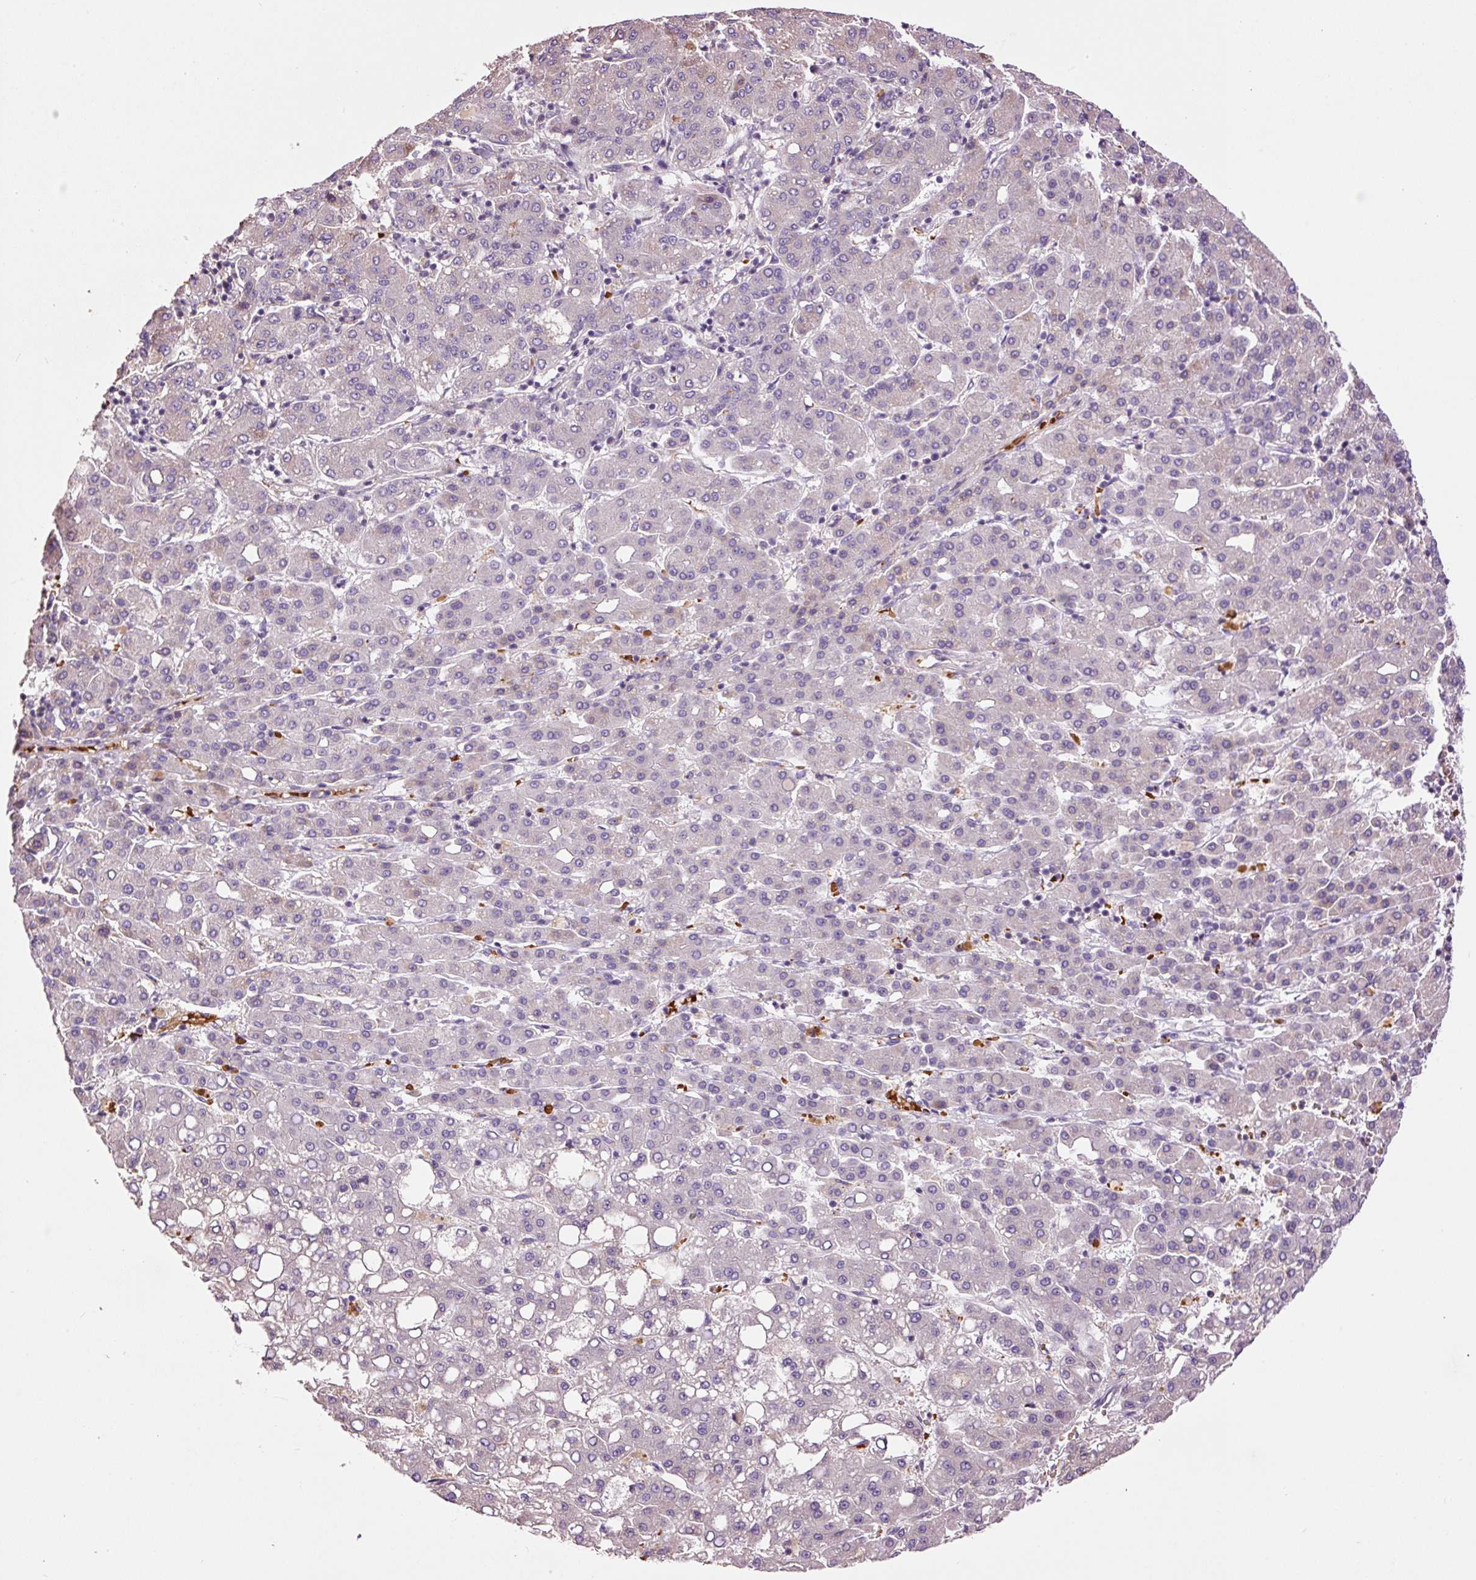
{"staining": {"intensity": "negative", "quantity": "none", "location": "none"}, "tissue": "liver cancer", "cell_type": "Tumor cells", "image_type": "cancer", "snomed": [{"axis": "morphology", "description": "Carcinoma, Hepatocellular, NOS"}, {"axis": "topography", "description": "Liver"}], "caption": "Immunohistochemistry of human liver cancer exhibits no expression in tumor cells.", "gene": "TMEM235", "patient": {"sex": "male", "age": 65}}